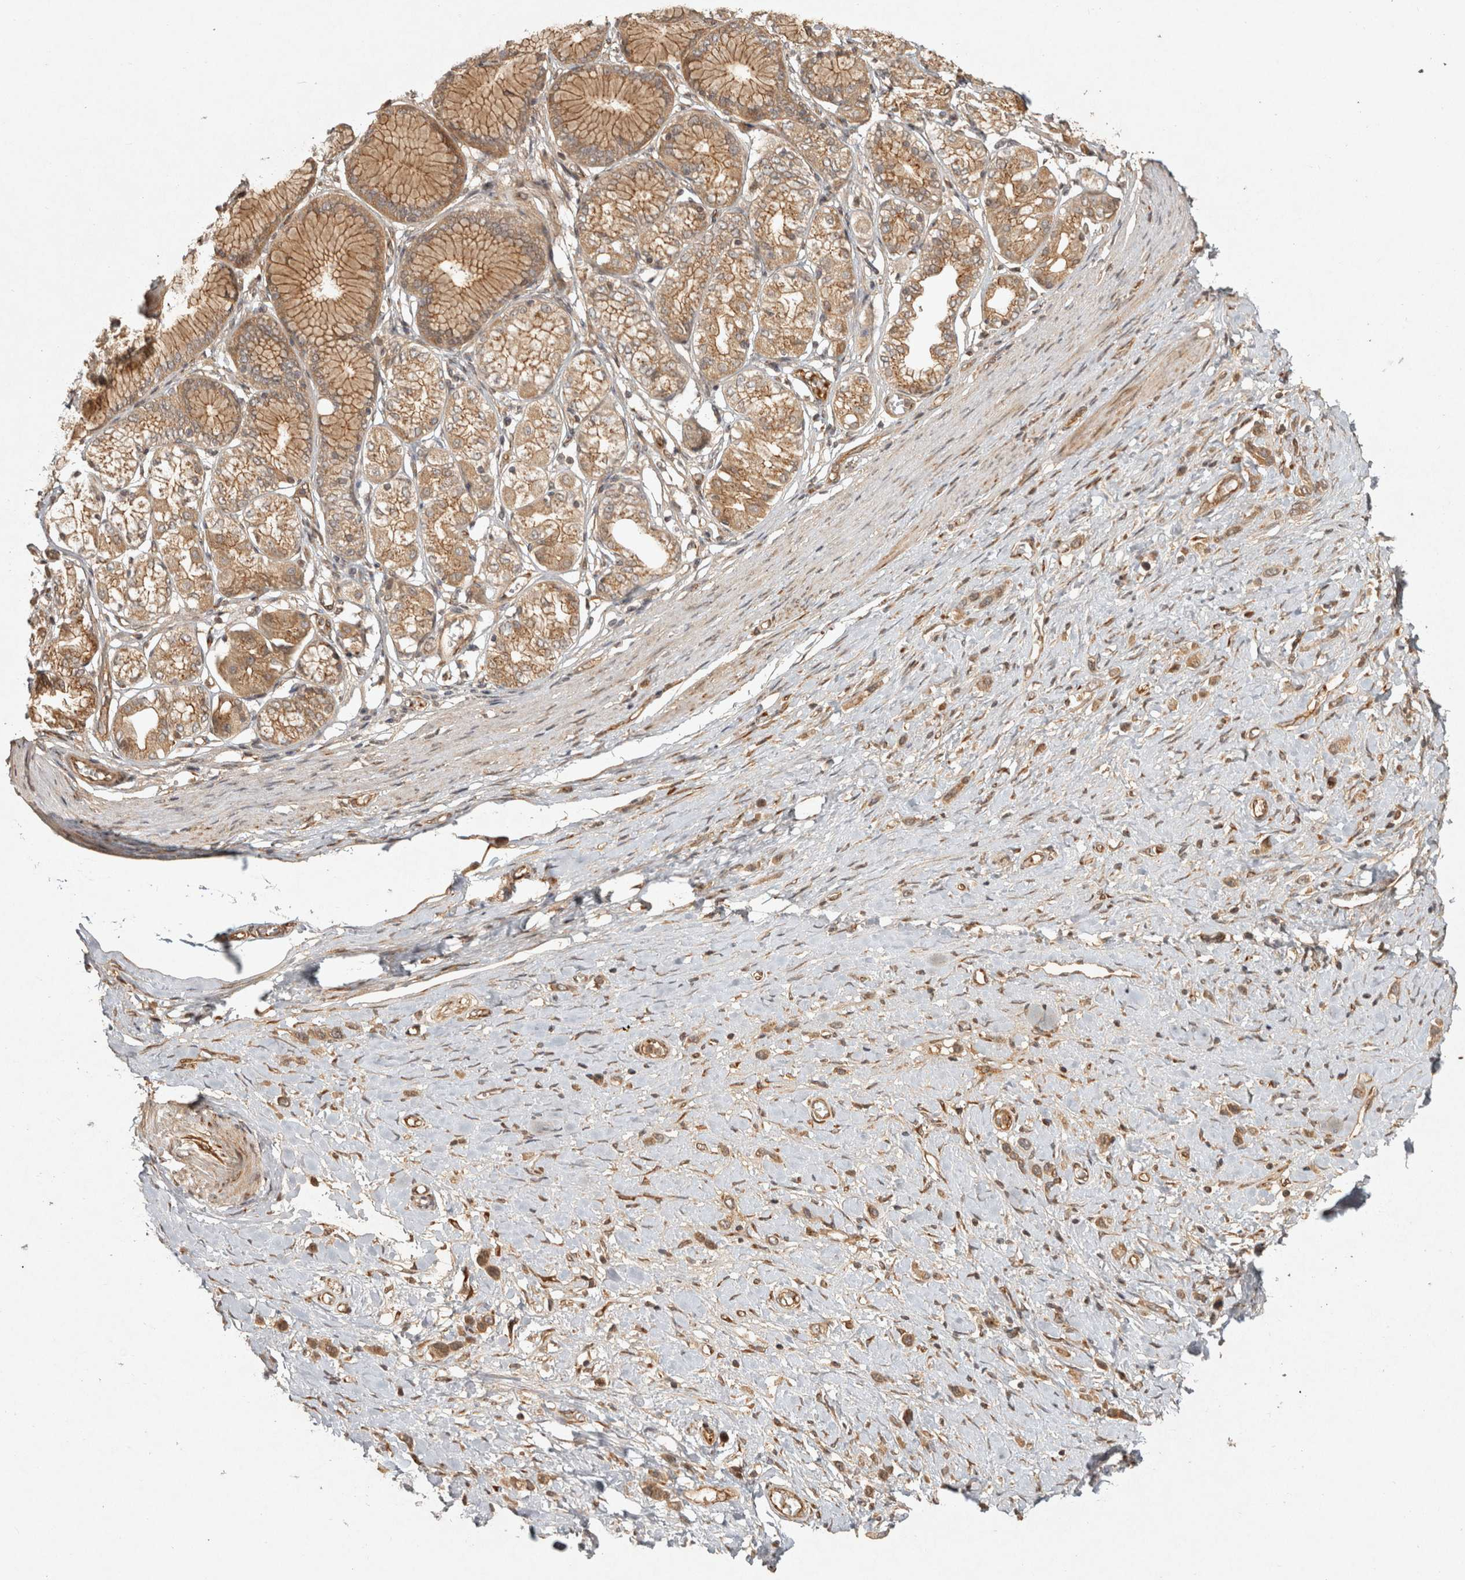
{"staining": {"intensity": "moderate", "quantity": ">75%", "location": "cytoplasmic/membranous"}, "tissue": "stomach cancer", "cell_type": "Tumor cells", "image_type": "cancer", "snomed": [{"axis": "morphology", "description": "Adenocarcinoma, NOS"}, {"axis": "topography", "description": "Stomach"}], "caption": "Immunohistochemical staining of stomach cancer (adenocarcinoma) reveals medium levels of moderate cytoplasmic/membranous protein staining in approximately >75% of tumor cells.", "gene": "CAMSAP2", "patient": {"sex": "female", "age": 65}}